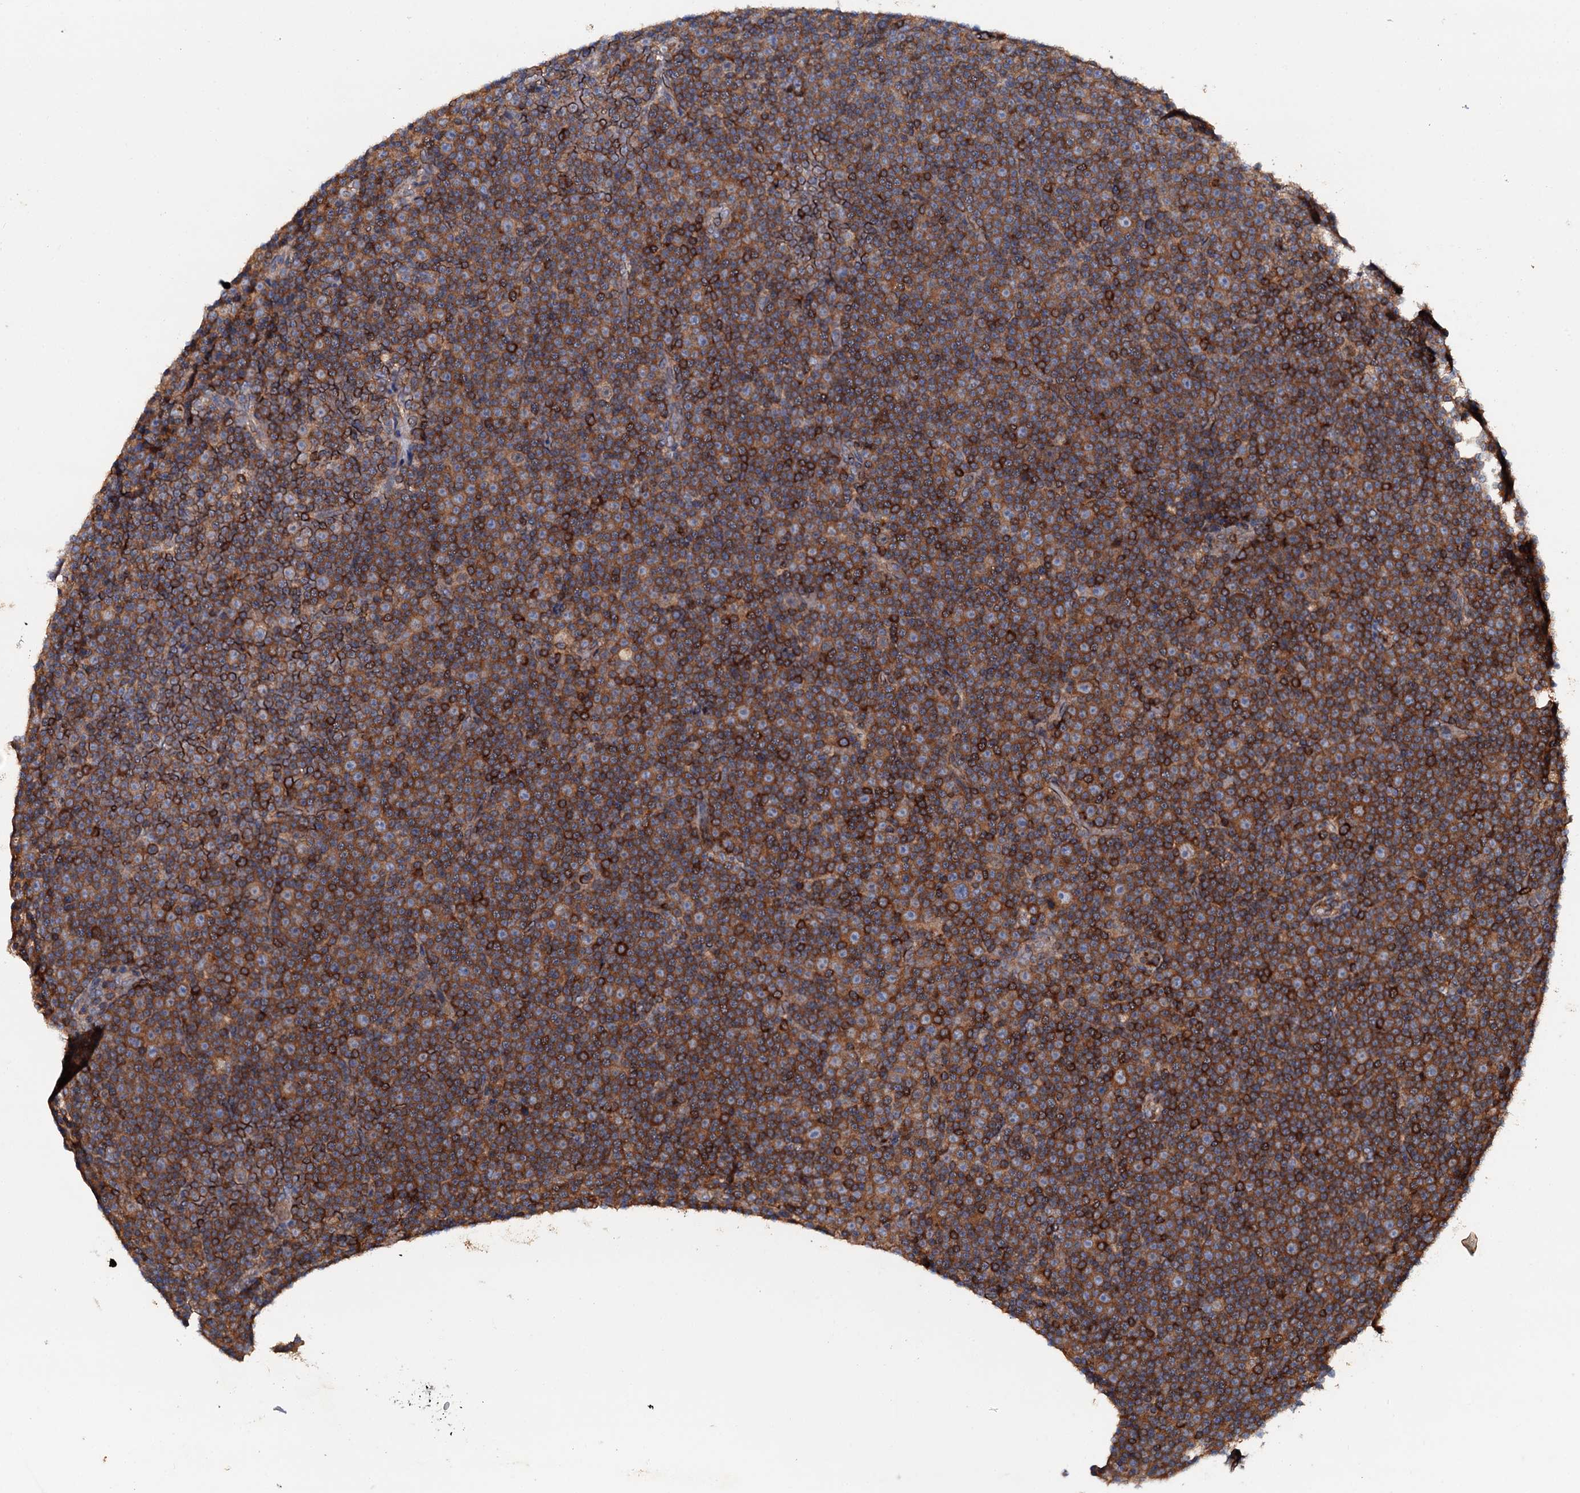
{"staining": {"intensity": "strong", "quantity": ">75%", "location": "cytoplasmic/membranous"}, "tissue": "lymphoma", "cell_type": "Tumor cells", "image_type": "cancer", "snomed": [{"axis": "morphology", "description": "Malignant lymphoma, non-Hodgkin's type, Low grade"}, {"axis": "topography", "description": "Lymph node"}], "caption": "This histopathology image reveals lymphoma stained with IHC to label a protein in brown. The cytoplasmic/membranous of tumor cells show strong positivity for the protein. Nuclei are counter-stained blue.", "gene": "GRK2", "patient": {"sex": "female", "age": 67}}